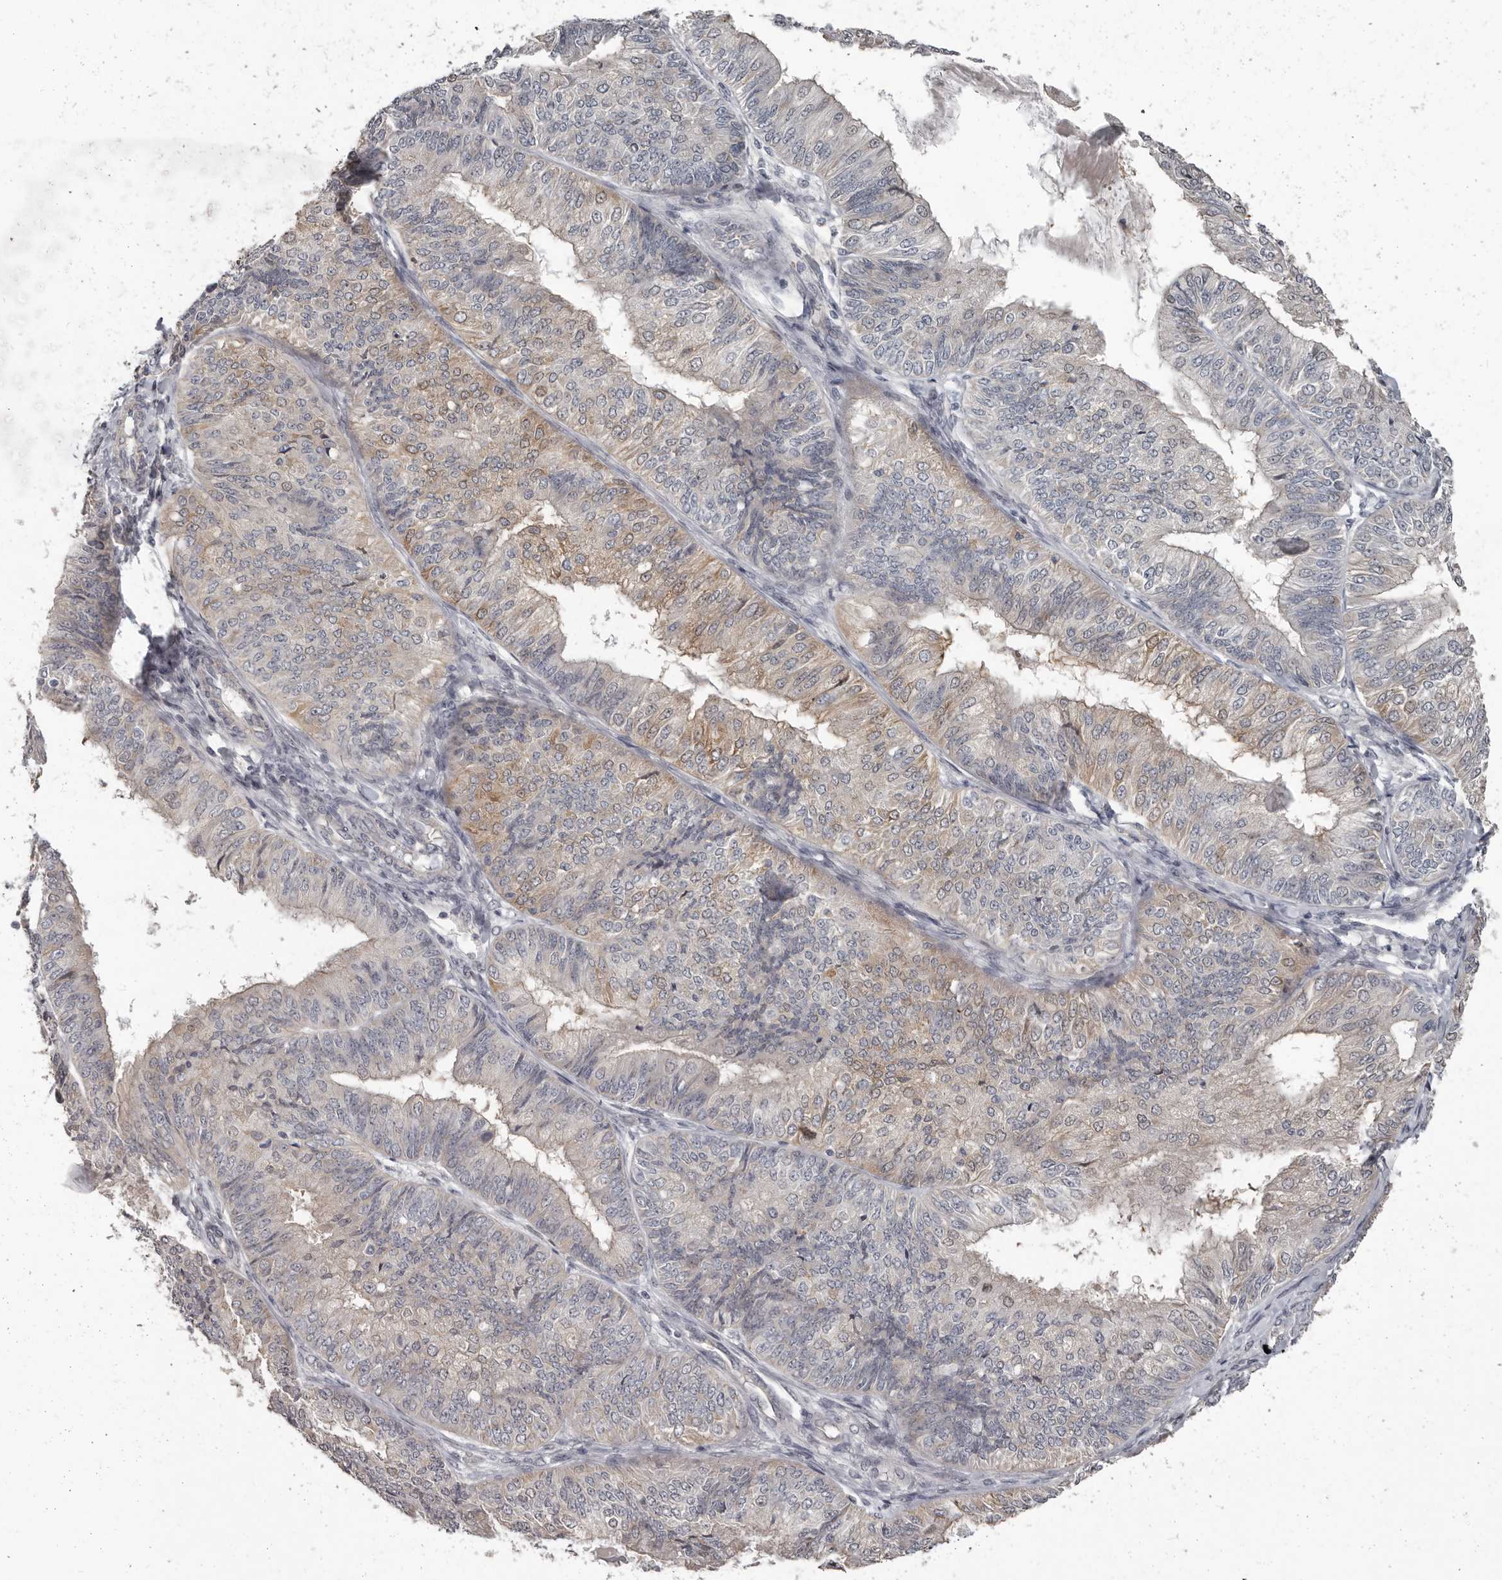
{"staining": {"intensity": "weak", "quantity": "25%-75%", "location": "cytoplasmic/membranous"}, "tissue": "endometrial cancer", "cell_type": "Tumor cells", "image_type": "cancer", "snomed": [{"axis": "morphology", "description": "Adenocarcinoma, NOS"}, {"axis": "topography", "description": "Endometrium"}], "caption": "Brown immunohistochemical staining in endometrial cancer (adenocarcinoma) displays weak cytoplasmic/membranous expression in about 25%-75% of tumor cells.", "gene": "GPR157", "patient": {"sex": "female", "age": 58}}